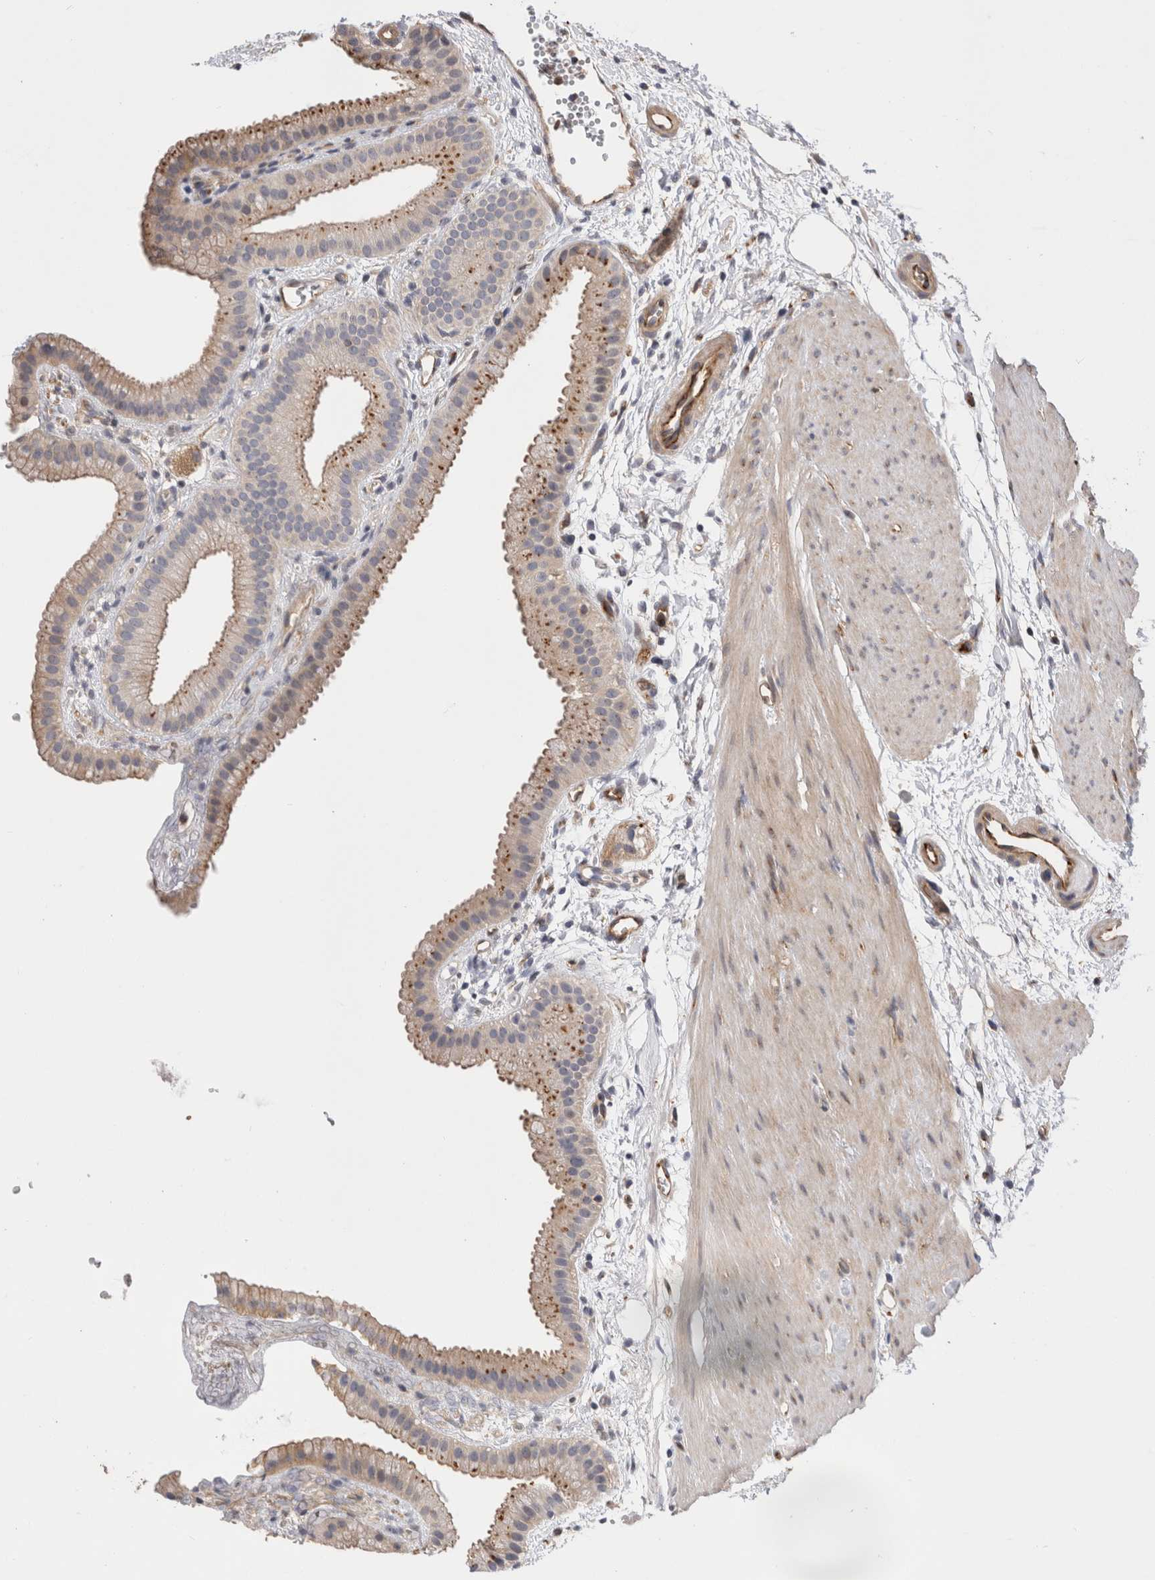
{"staining": {"intensity": "moderate", "quantity": "25%-75%", "location": "cytoplasmic/membranous"}, "tissue": "gallbladder", "cell_type": "Glandular cells", "image_type": "normal", "snomed": [{"axis": "morphology", "description": "Normal tissue, NOS"}, {"axis": "topography", "description": "Gallbladder"}], "caption": "IHC of normal human gallbladder exhibits medium levels of moderate cytoplasmic/membranous expression in approximately 25%-75% of glandular cells. (Stains: DAB (3,3'-diaminobenzidine) in brown, nuclei in blue, Microscopy: brightfield microscopy at high magnification).", "gene": "BNIP2", "patient": {"sex": "female", "age": 64}}